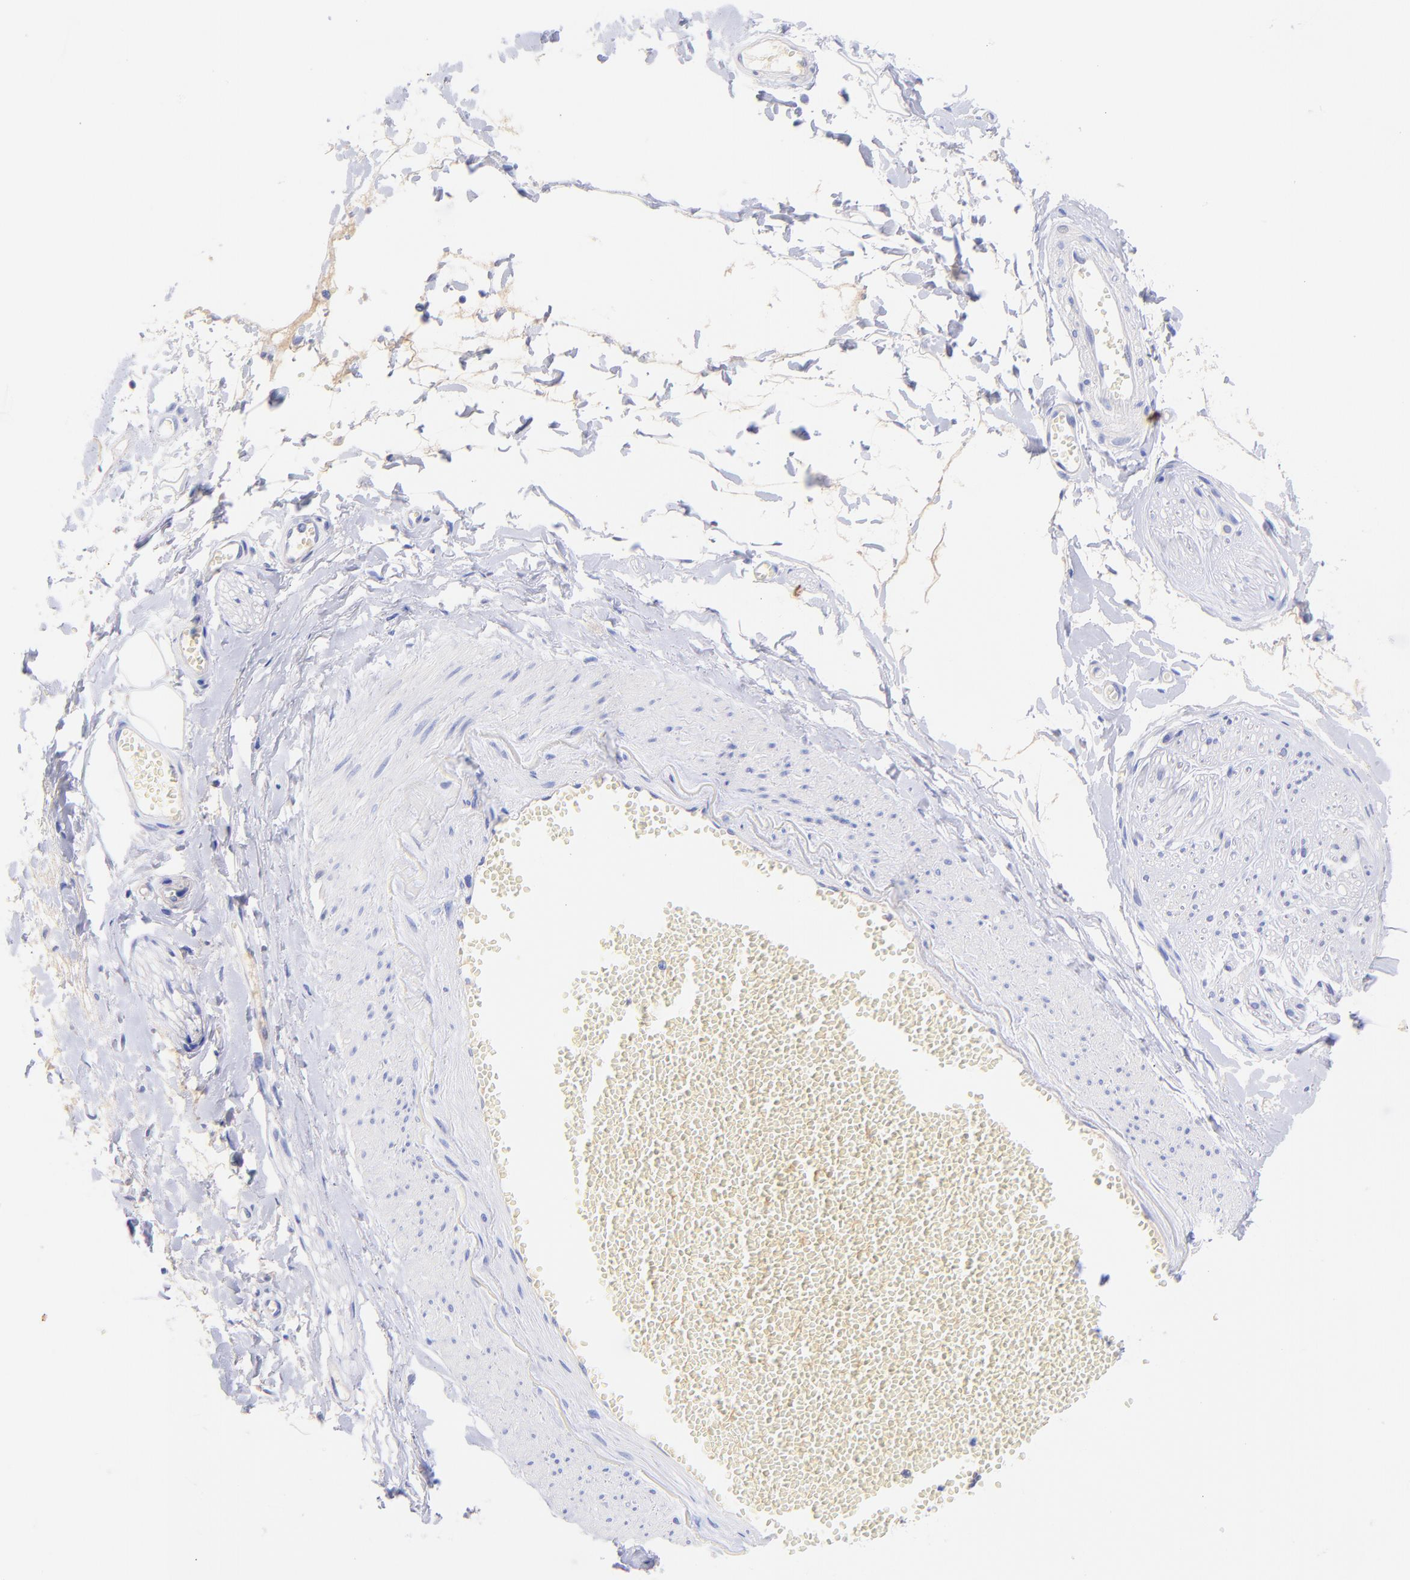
{"staining": {"intensity": "negative", "quantity": "none", "location": "none"}, "tissue": "adipose tissue", "cell_type": "Adipocytes", "image_type": "normal", "snomed": [{"axis": "morphology", "description": "Normal tissue, NOS"}, {"axis": "morphology", "description": "Inflammation, NOS"}, {"axis": "topography", "description": "Salivary gland"}, {"axis": "topography", "description": "Peripheral nerve tissue"}], "caption": "This image is of benign adipose tissue stained with immunohistochemistry (IHC) to label a protein in brown with the nuclei are counter-stained blue. There is no staining in adipocytes. (Stains: DAB immunohistochemistry (IHC) with hematoxylin counter stain, Microscopy: brightfield microscopy at high magnification).", "gene": "GPHN", "patient": {"sex": "female", "age": 75}}